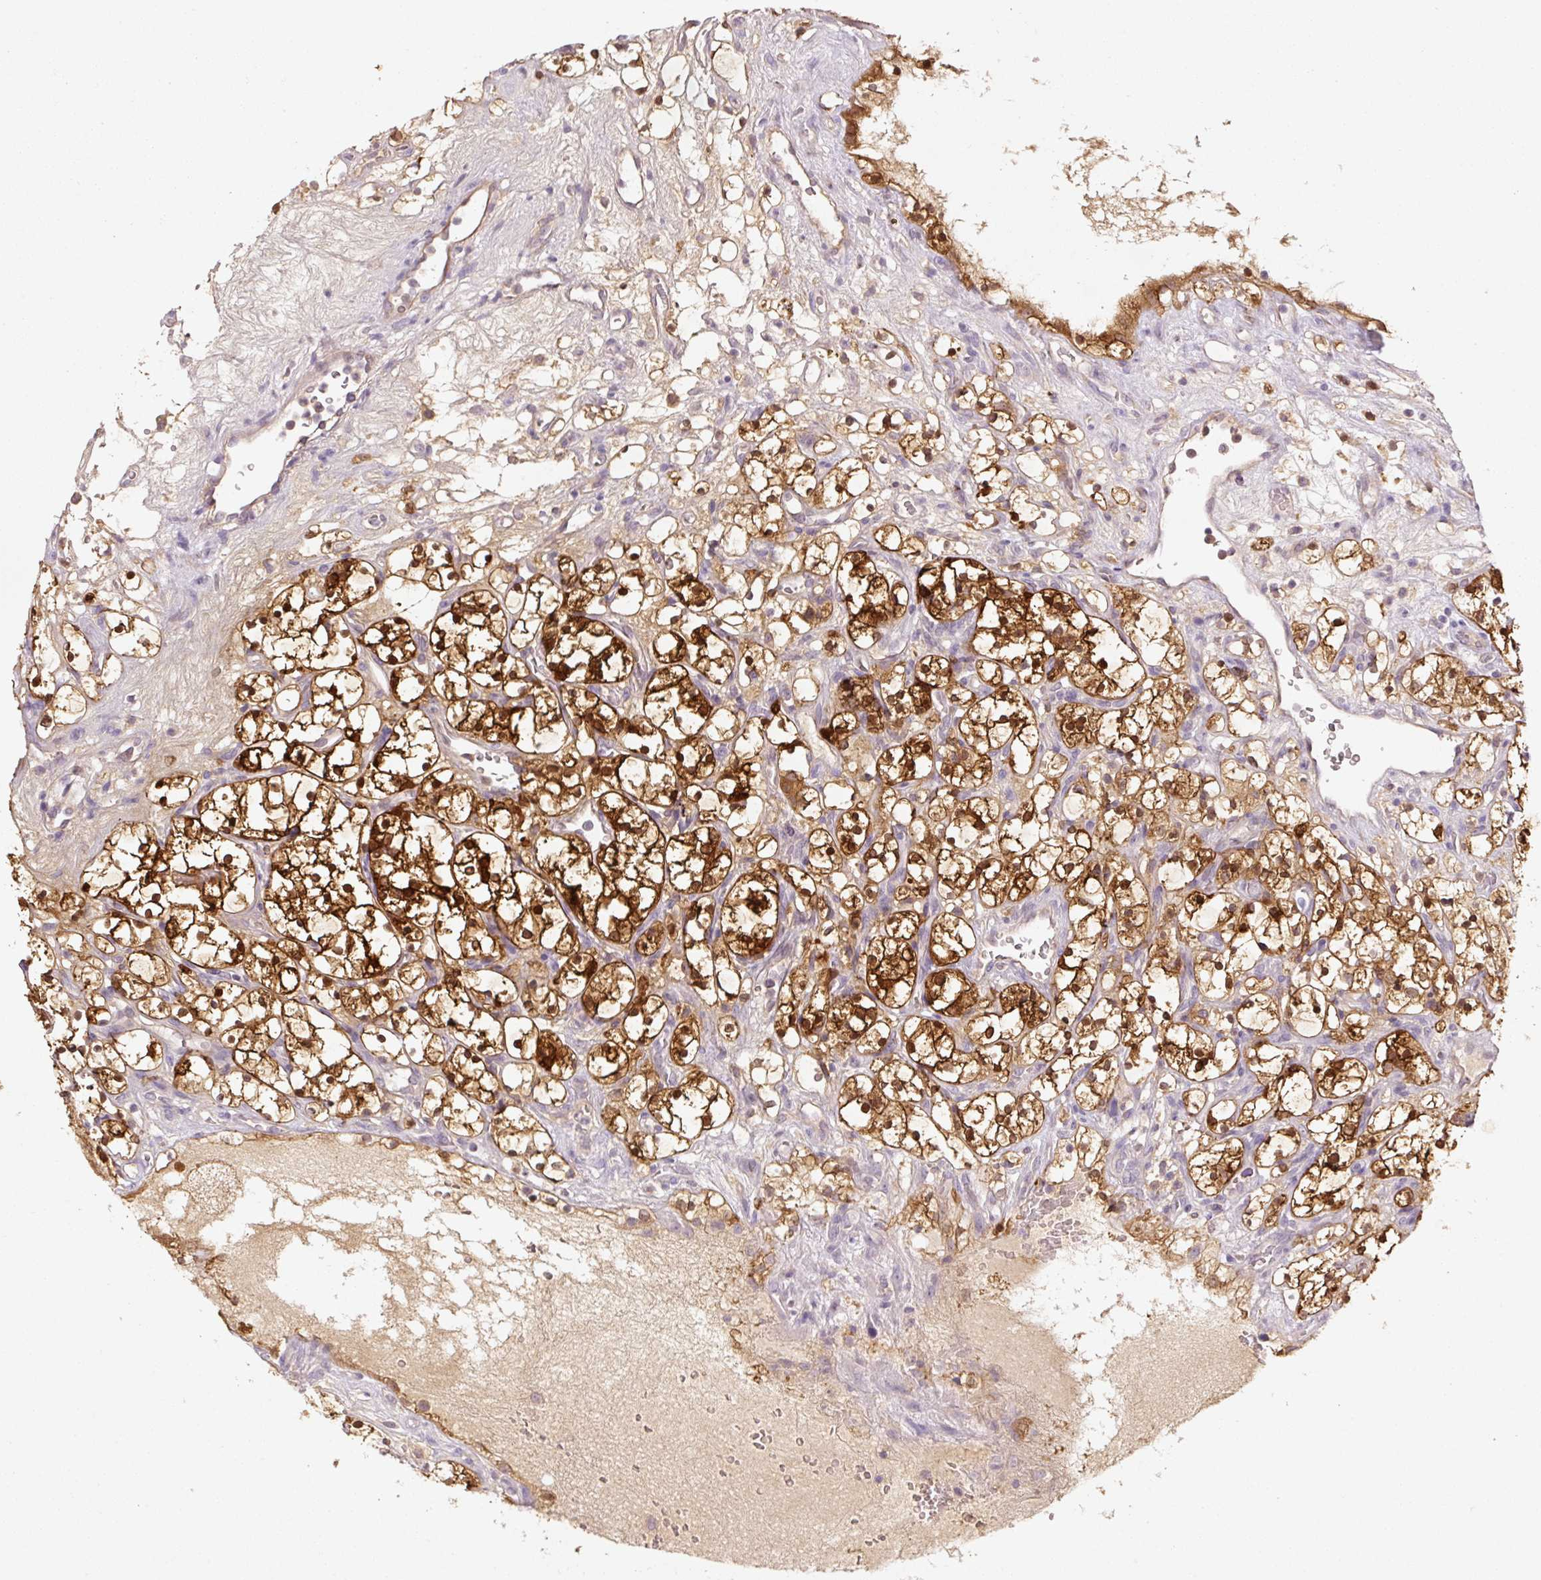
{"staining": {"intensity": "strong", "quantity": ">75%", "location": "cytoplasmic/membranous,nuclear"}, "tissue": "renal cancer", "cell_type": "Tumor cells", "image_type": "cancer", "snomed": [{"axis": "morphology", "description": "Adenocarcinoma, NOS"}, {"axis": "topography", "description": "Kidney"}], "caption": "High-power microscopy captured an IHC micrograph of renal cancer (adenocarcinoma), revealing strong cytoplasmic/membranous and nuclear expression in approximately >75% of tumor cells.", "gene": "SPSB2", "patient": {"sex": "female", "age": 69}}